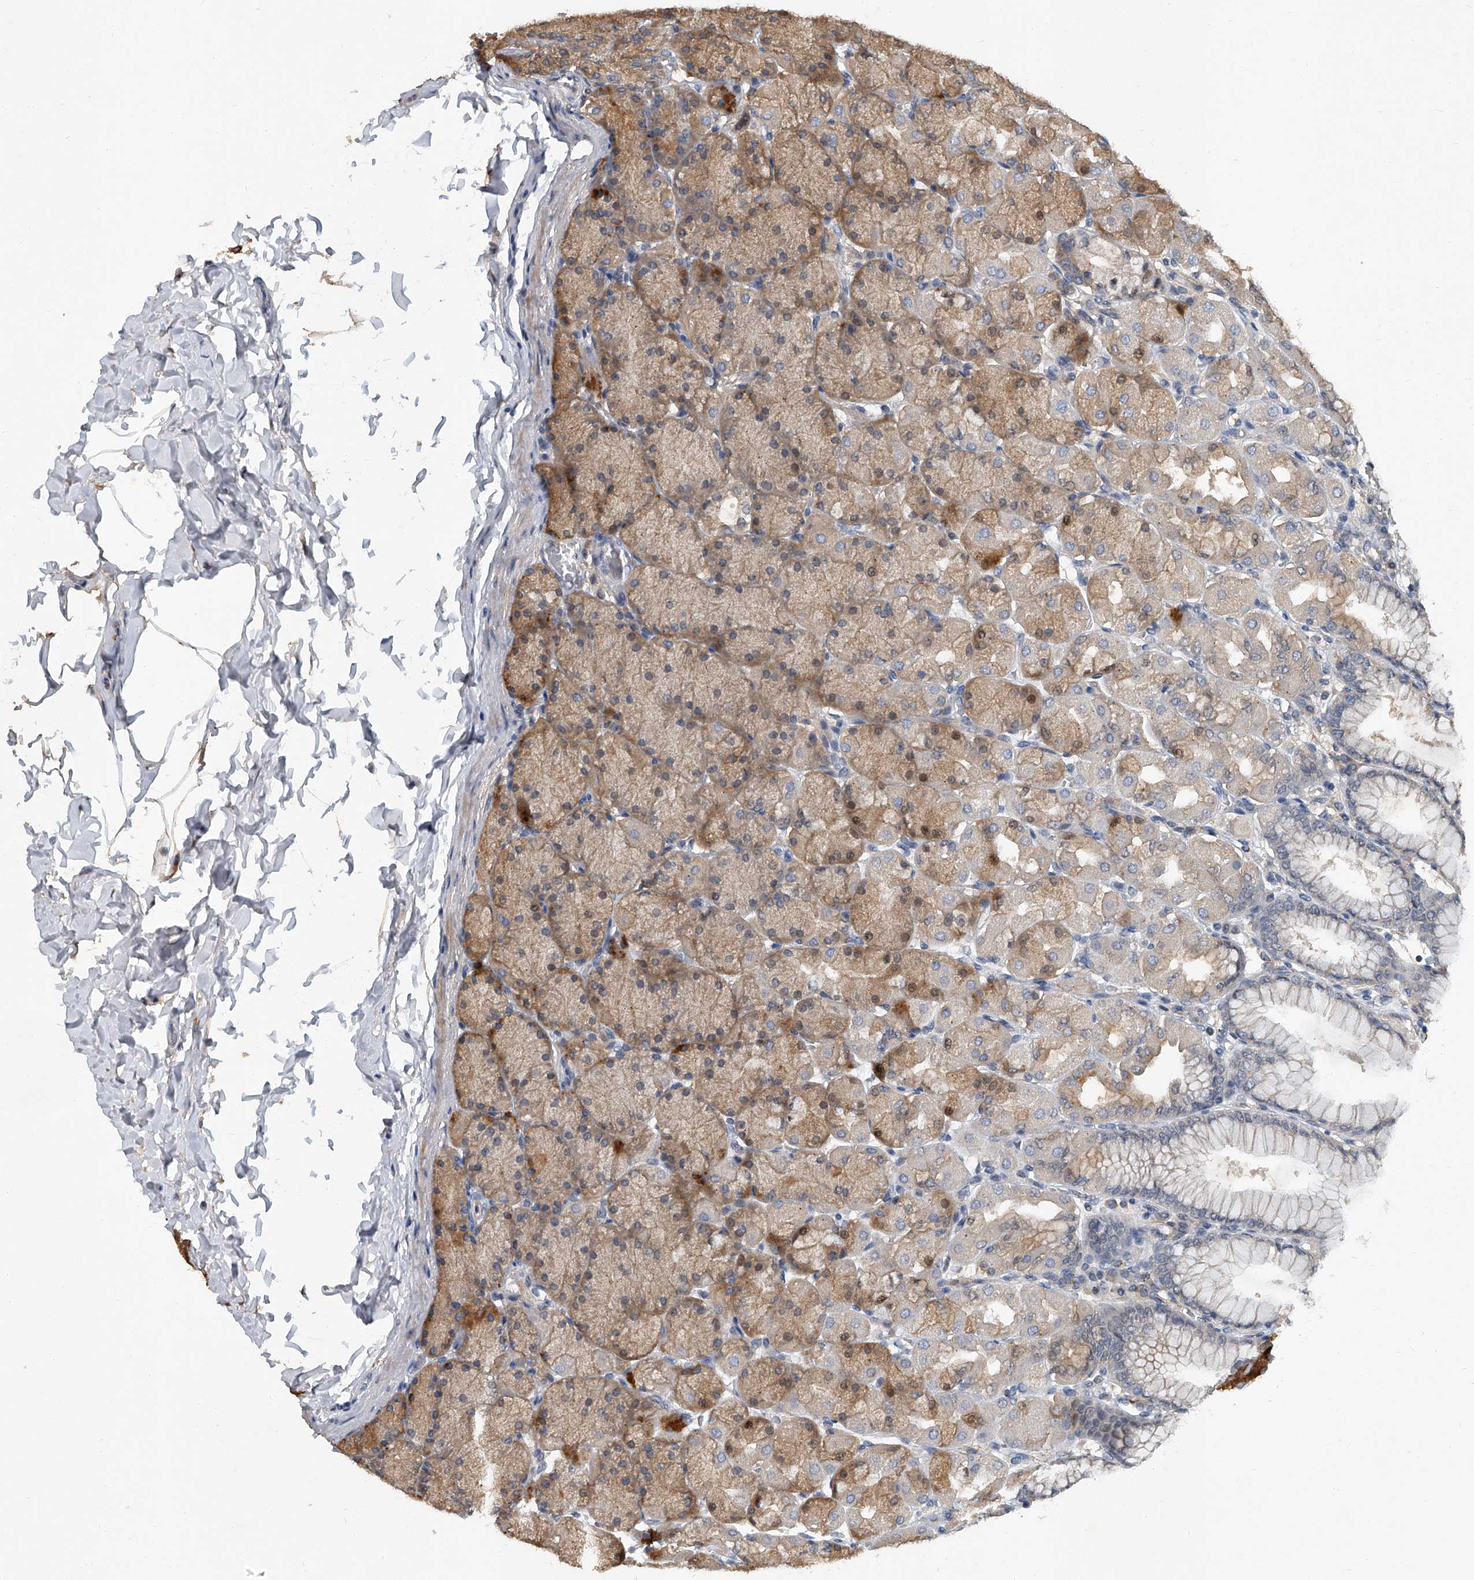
{"staining": {"intensity": "strong", "quantity": "<25%", "location": "cytoplasmic/membranous,nuclear"}, "tissue": "stomach", "cell_type": "Glandular cells", "image_type": "normal", "snomed": [{"axis": "morphology", "description": "Normal tissue, NOS"}, {"axis": "topography", "description": "Stomach, upper"}], "caption": "Protein expression by immunohistochemistry (IHC) demonstrates strong cytoplasmic/membranous,nuclear expression in about <25% of glandular cells in unremarkable stomach. (brown staining indicates protein expression, while blue staining denotes nuclei).", "gene": "JAG2", "patient": {"sex": "female", "age": 56}}